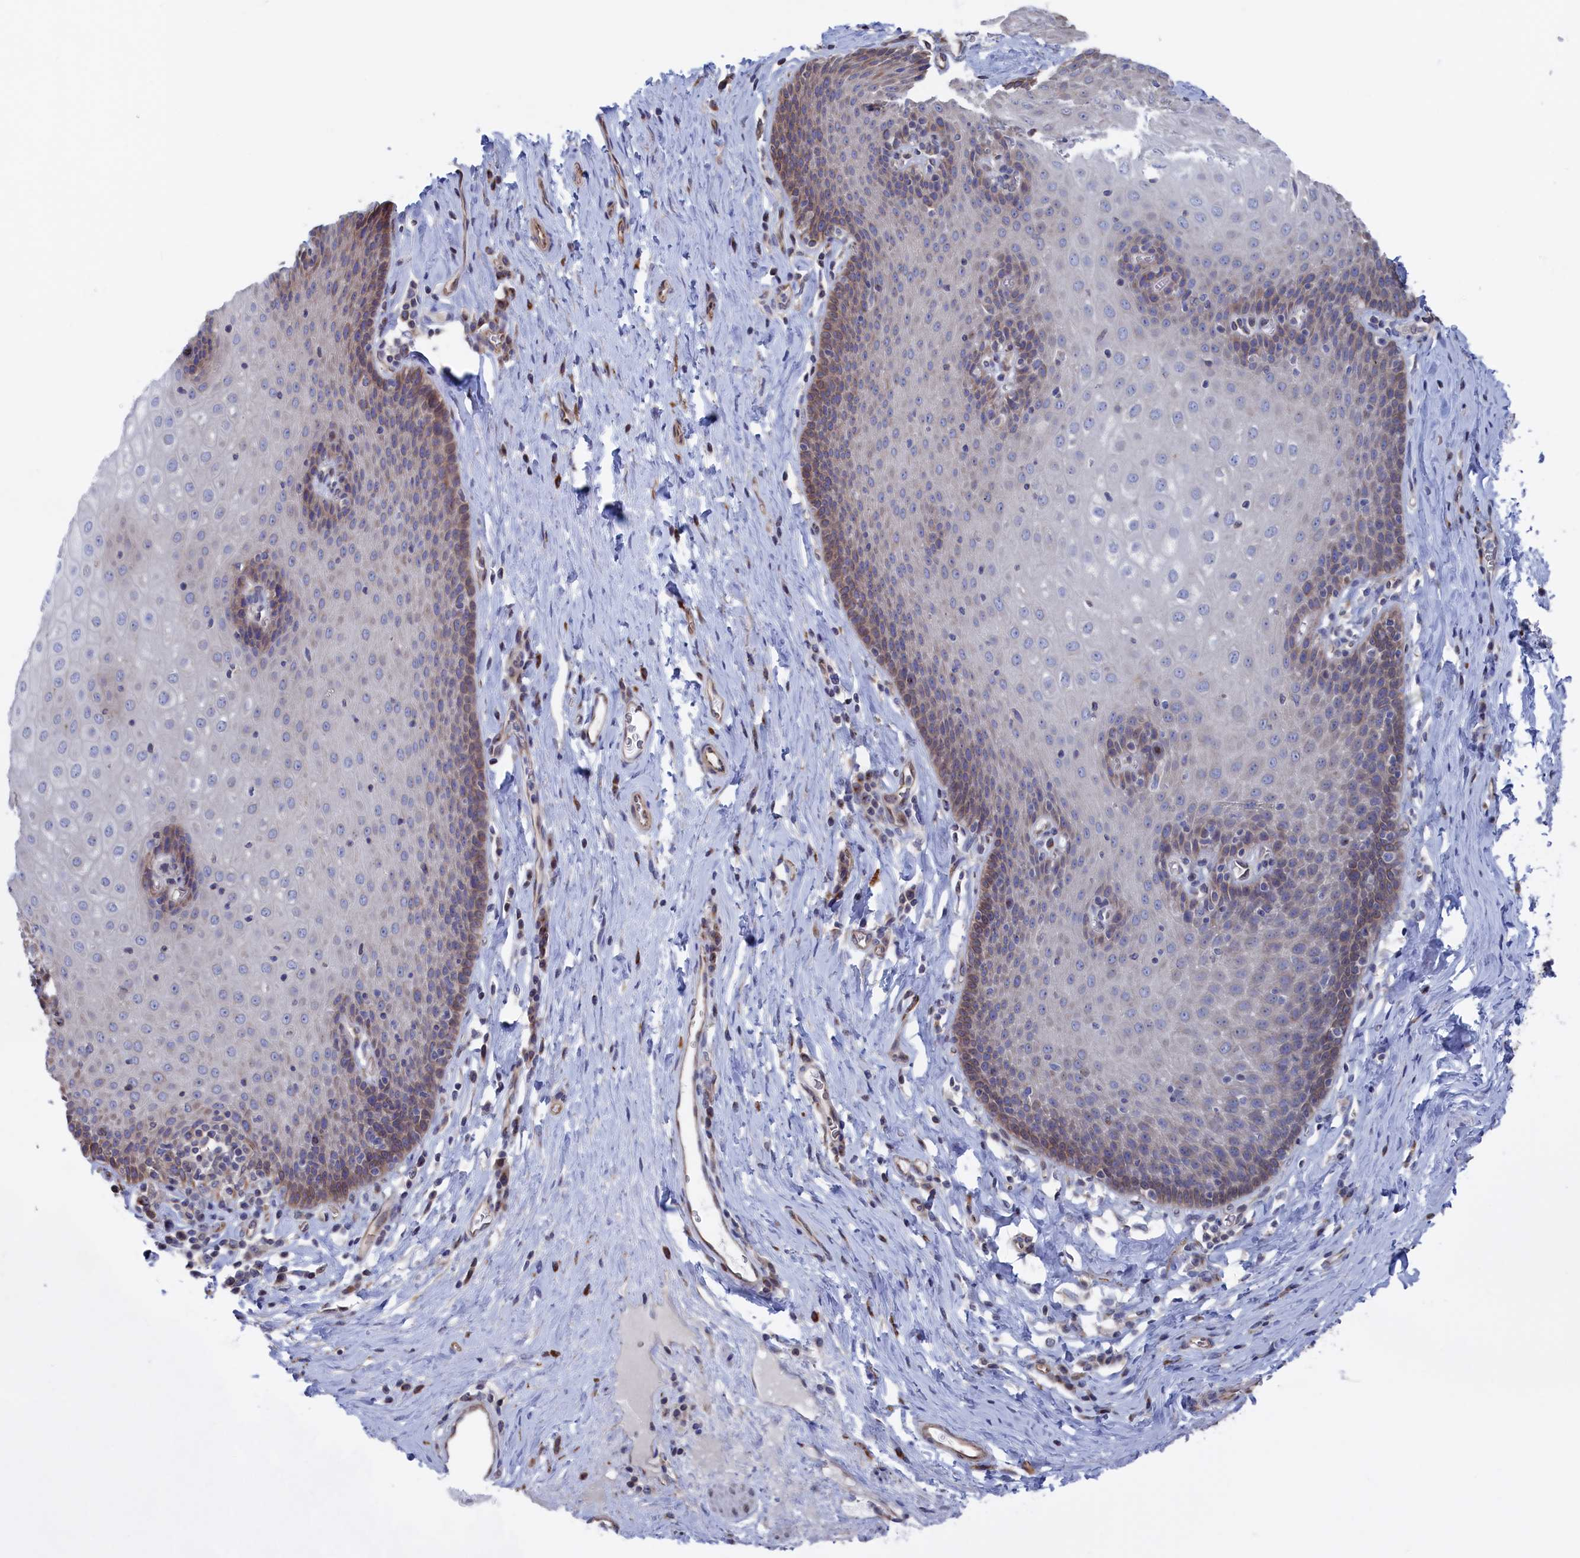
{"staining": {"intensity": "weak", "quantity": "25%-75%", "location": "cytoplasmic/membranous"}, "tissue": "esophagus", "cell_type": "Squamous epithelial cells", "image_type": "normal", "snomed": [{"axis": "morphology", "description": "Normal tissue, NOS"}, {"axis": "topography", "description": "Esophagus"}], "caption": "Esophagus stained for a protein exhibits weak cytoplasmic/membranous positivity in squamous epithelial cells.", "gene": "NUTF2", "patient": {"sex": "female", "age": 61}}